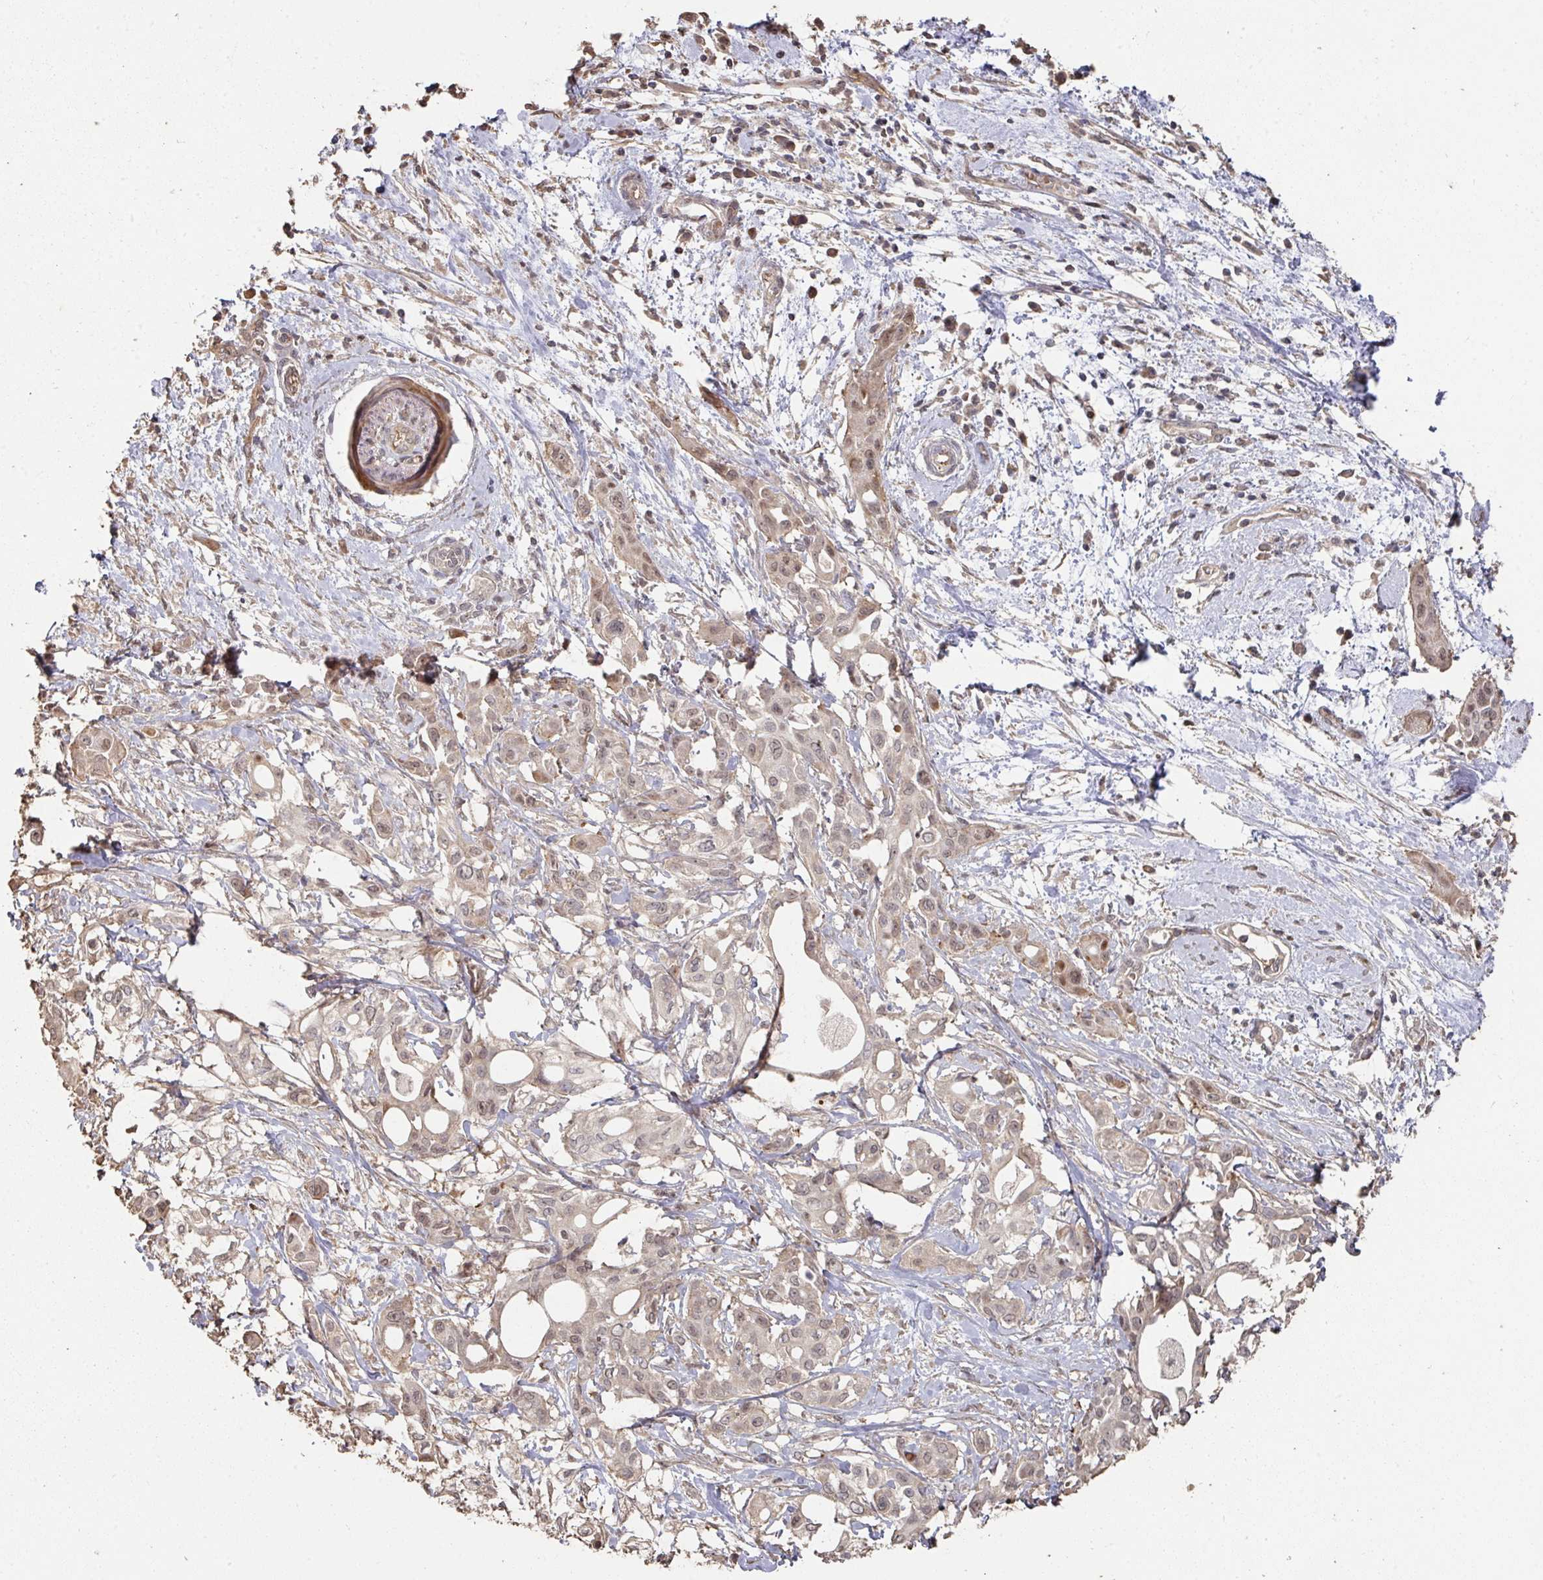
{"staining": {"intensity": "weak", "quantity": ">75%", "location": "cytoplasmic/membranous,nuclear"}, "tissue": "pancreatic cancer", "cell_type": "Tumor cells", "image_type": "cancer", "snomed": [{"axis": "morphology", "description": "Adenocarcinoma, NOS"}, {"axis": "topography", "description": "Pancreas"}], "caption": "DAB (3,3'-diaminobenzidine) immunohistochemical staining of pancreatic cancer (adenocarcinoma) shows weak cytoplasmic/membranous and nuclear protein positivity in about >75% of tumor cells.", "gene": "CA7", "patient": {"sex": "female", "age": 68}}